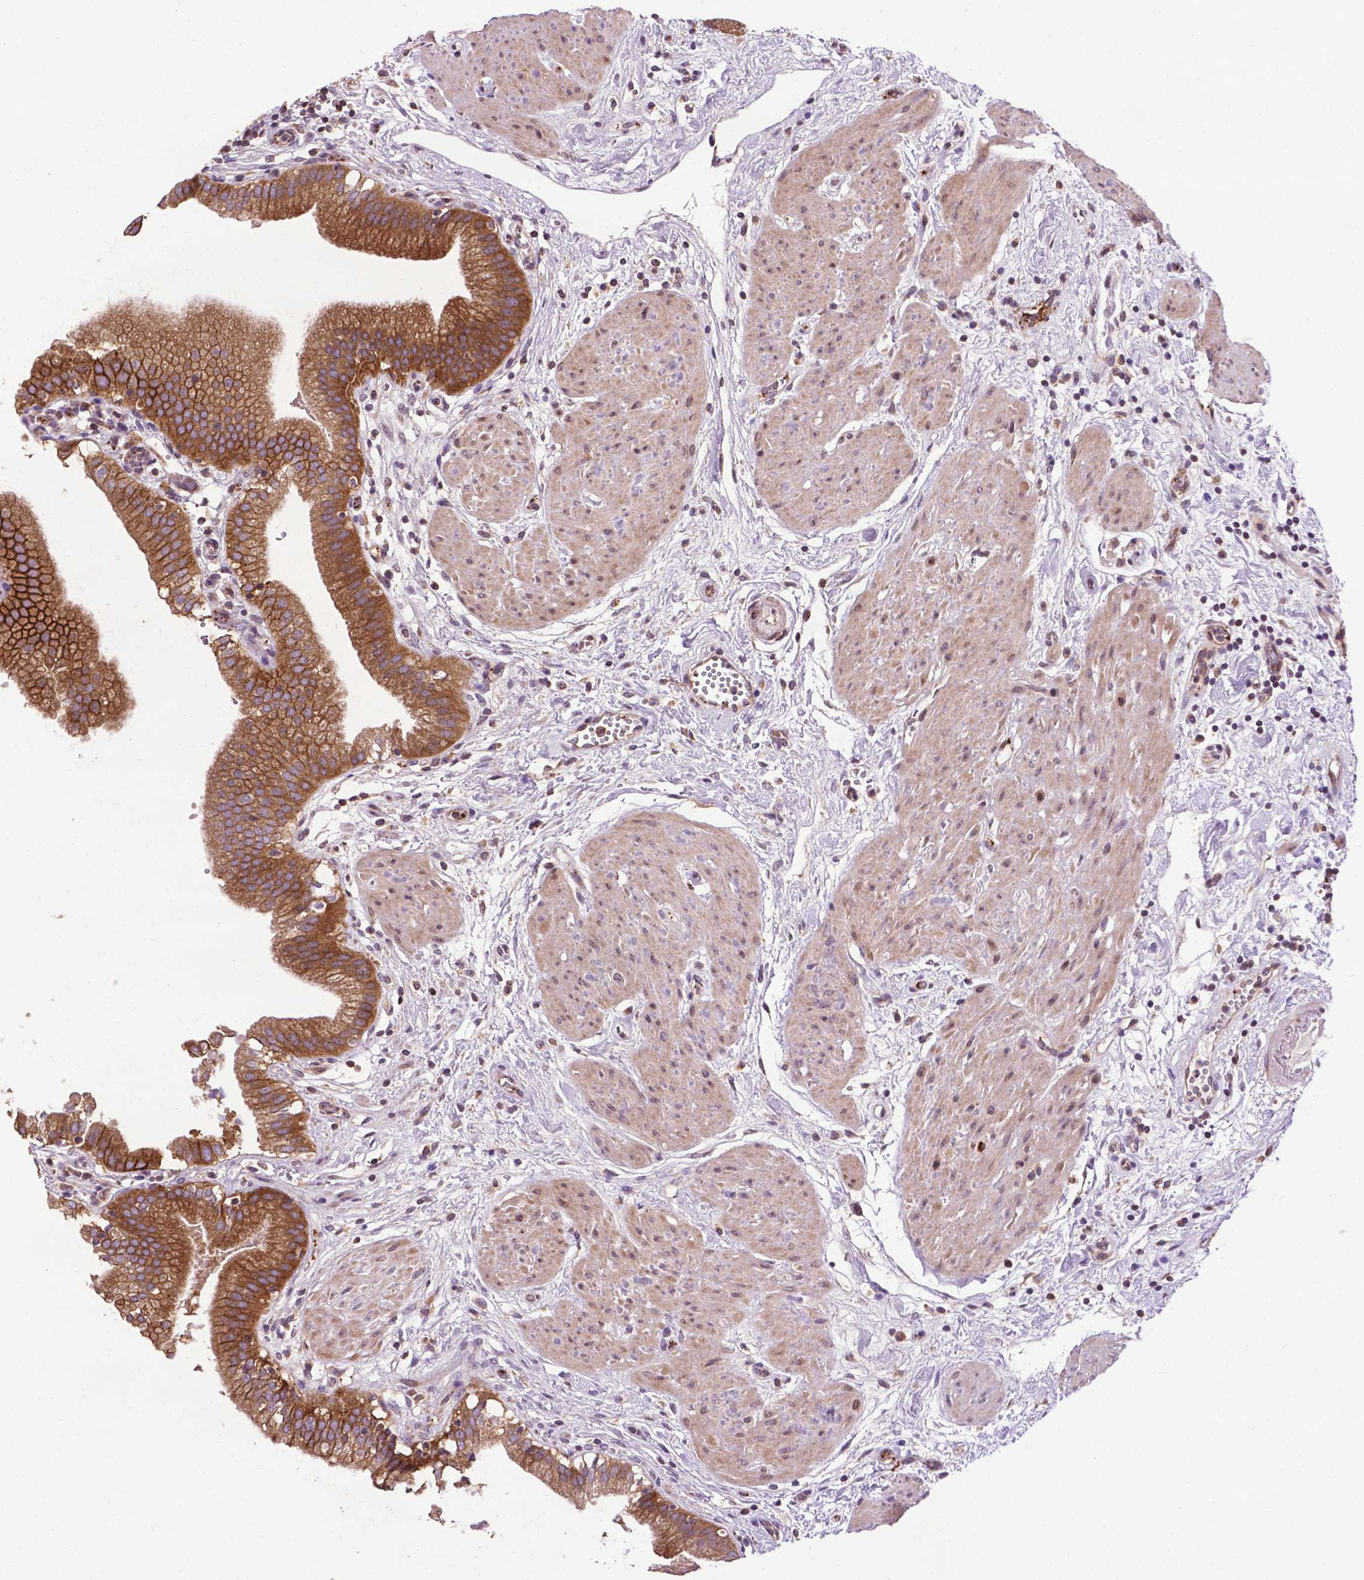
{"staining": {"intensity": "strong", "quantity": ">75%", "location": "cytoplasmic/membranous"}, "tissue": "gallbladder", "cell_type": "Glandular cells", "image_type": "normal", "snomed": [{"axis": "morphology", "description": "Normal tissue, NOS"}, {"axis": "topography", "description": "Gallbladder"}], "caption": "This photomicrograph displays benign gallbladder stained with immunohistochemistry to label a protein in brown. The cytoplasmic/membranous of glandular cells show strong positivity for the protein. Nuclei are counter-stained blue.", "gene": "SPNS2", "patient": {"sex": "female", "age": 65}}